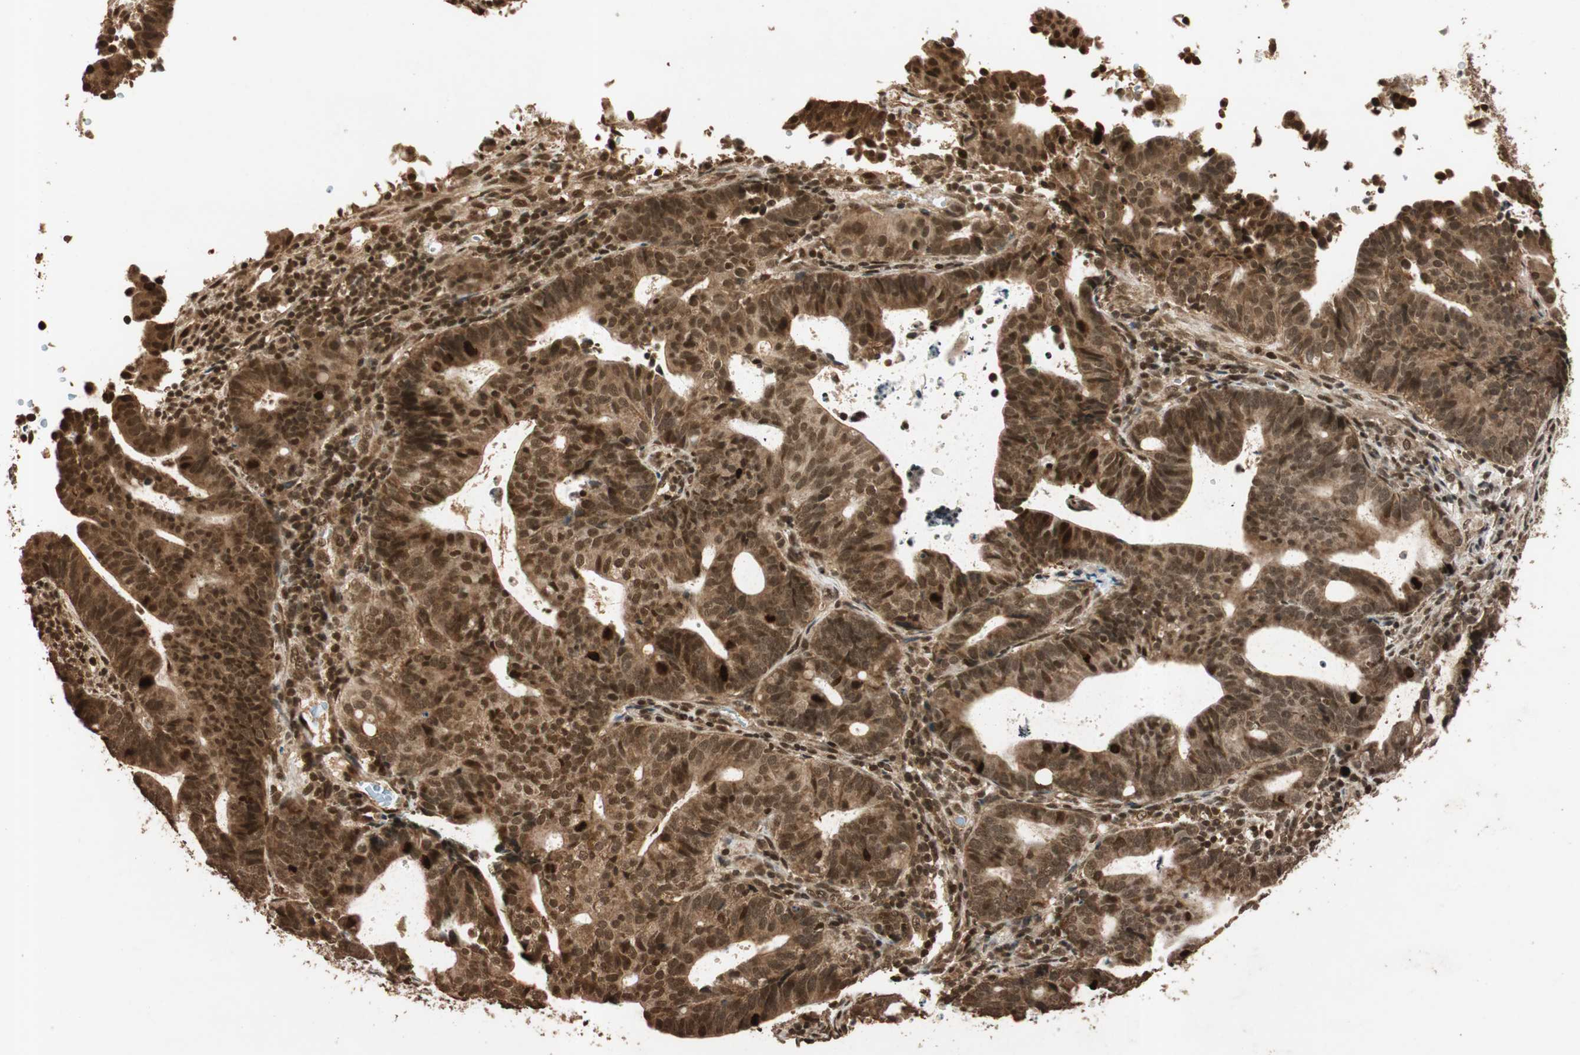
{"staining": {"intensity": "strong", "quantity": ">75%", "location": "cytoplasmic/membranous,nuclear"}, "tissue": "endometrial cancer", "cell_type": "Tumor cells", "image_type": "cancer", "snomed": [{"axis": "morphology", "description": "Adenocarcinoma, NOS"}, {"axis": "topography", "description": "Uterus"}], "caption": "Endometrial cancer (adenocarcinoma) tissue shows strong cytoplasmic/membranous and nuclear expression in approximately >75% of tumor cells, visualized by immunohistochemistry.", "gene": "ALKBH5", "patient": {"sex": "female", "age": 83}}